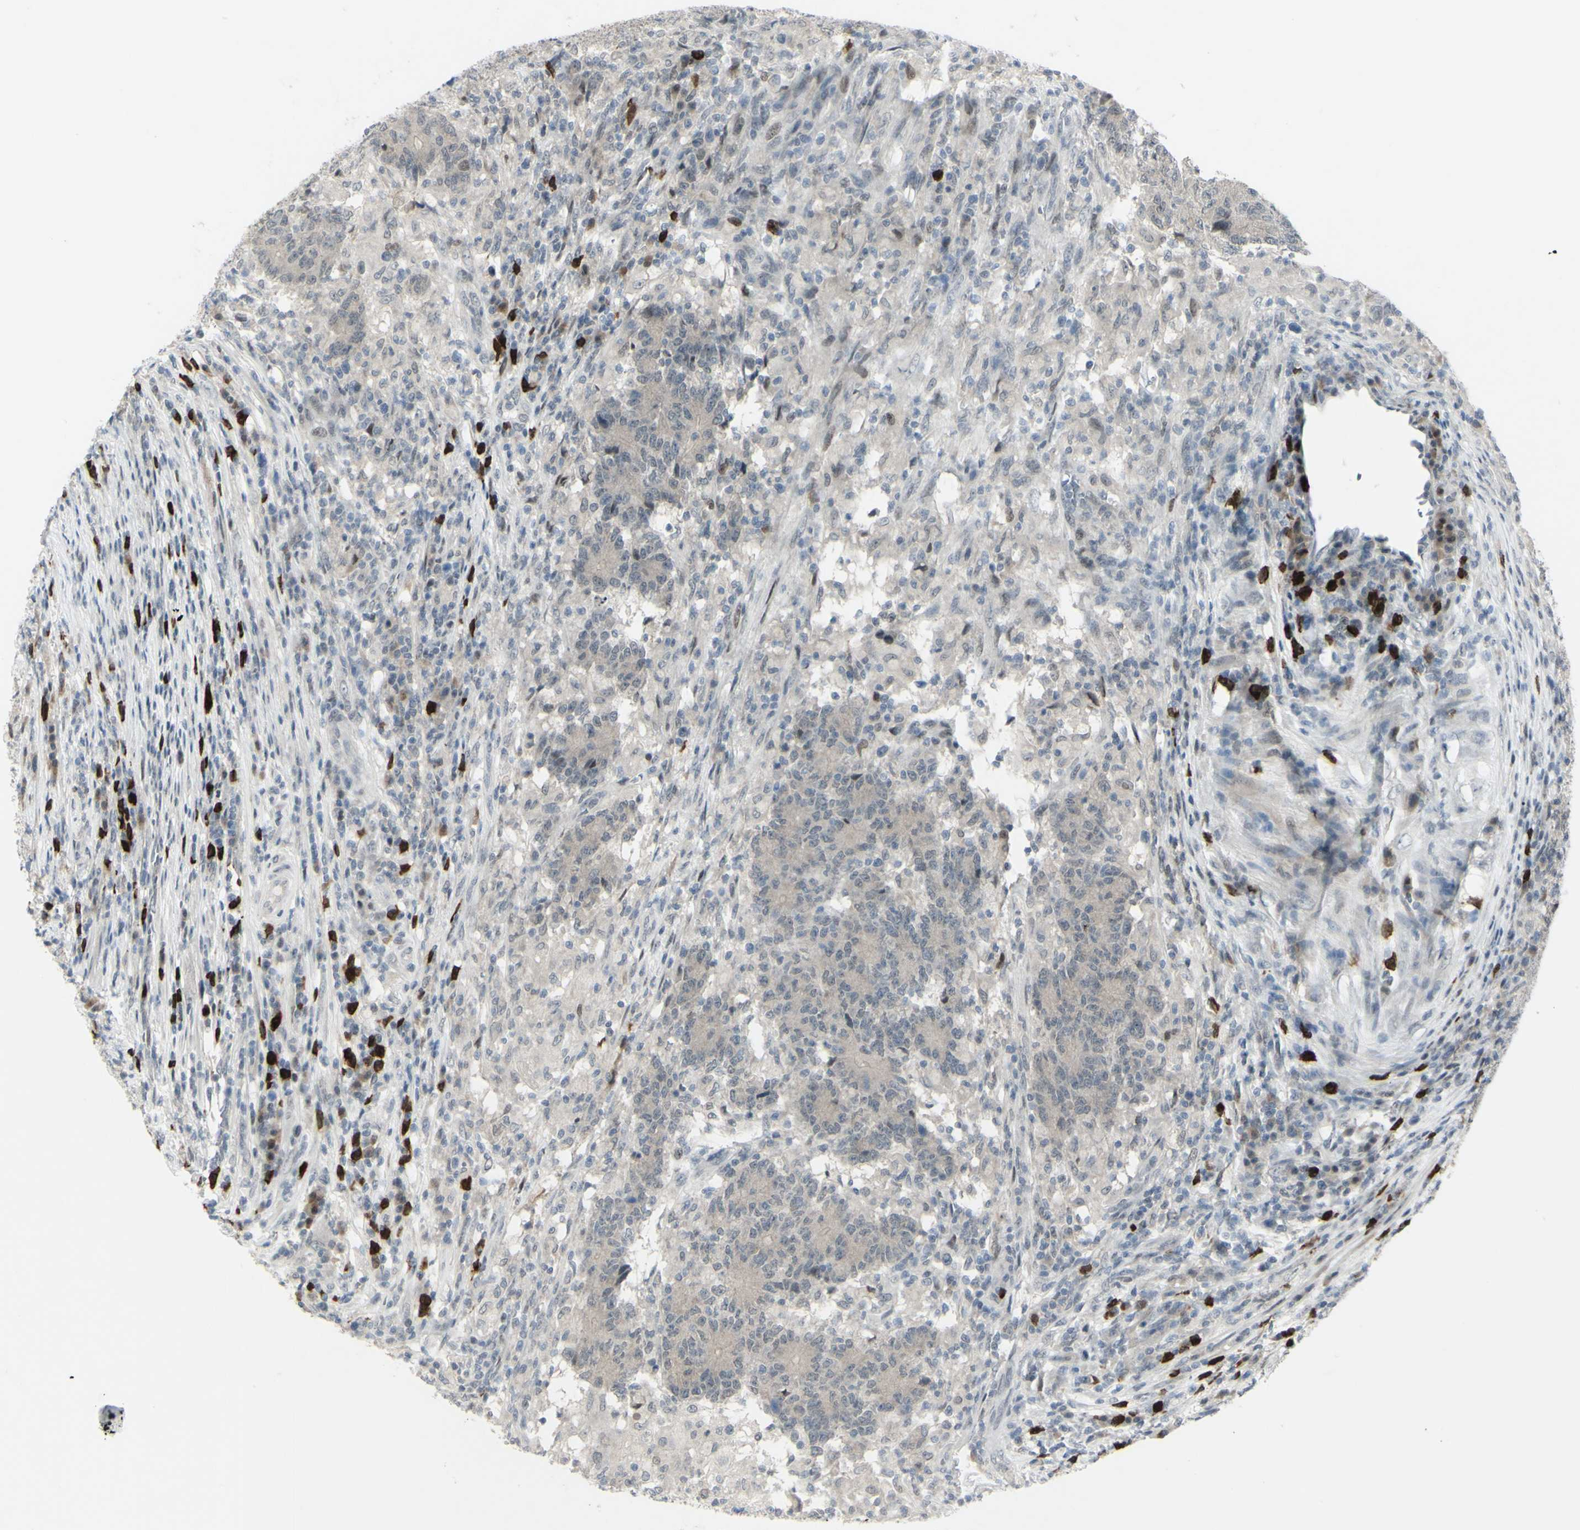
{"staining": {"intensity": "negative", "quantity": "none", "location": "none"}, "tissue": "colorectal cancer", "cell_type": "Tumor cells", "image_type": "cancer", "snomed": [{"axis": "morphology", "description": "Normal tissue, NOS"}, {"axis": "morphology", "description": "Adenocarcinoma, NOS"}, {"axis": "topography", "description": "Colon"}], "caption": "DAB (3,3'-diaminobenzidine) immunohistochemical staining of human colorectal adenocarcinoma shows no significant positivity in tumor cells.", "gene": "ETNK1", "patient": {"sex": "female", "age": 75}}